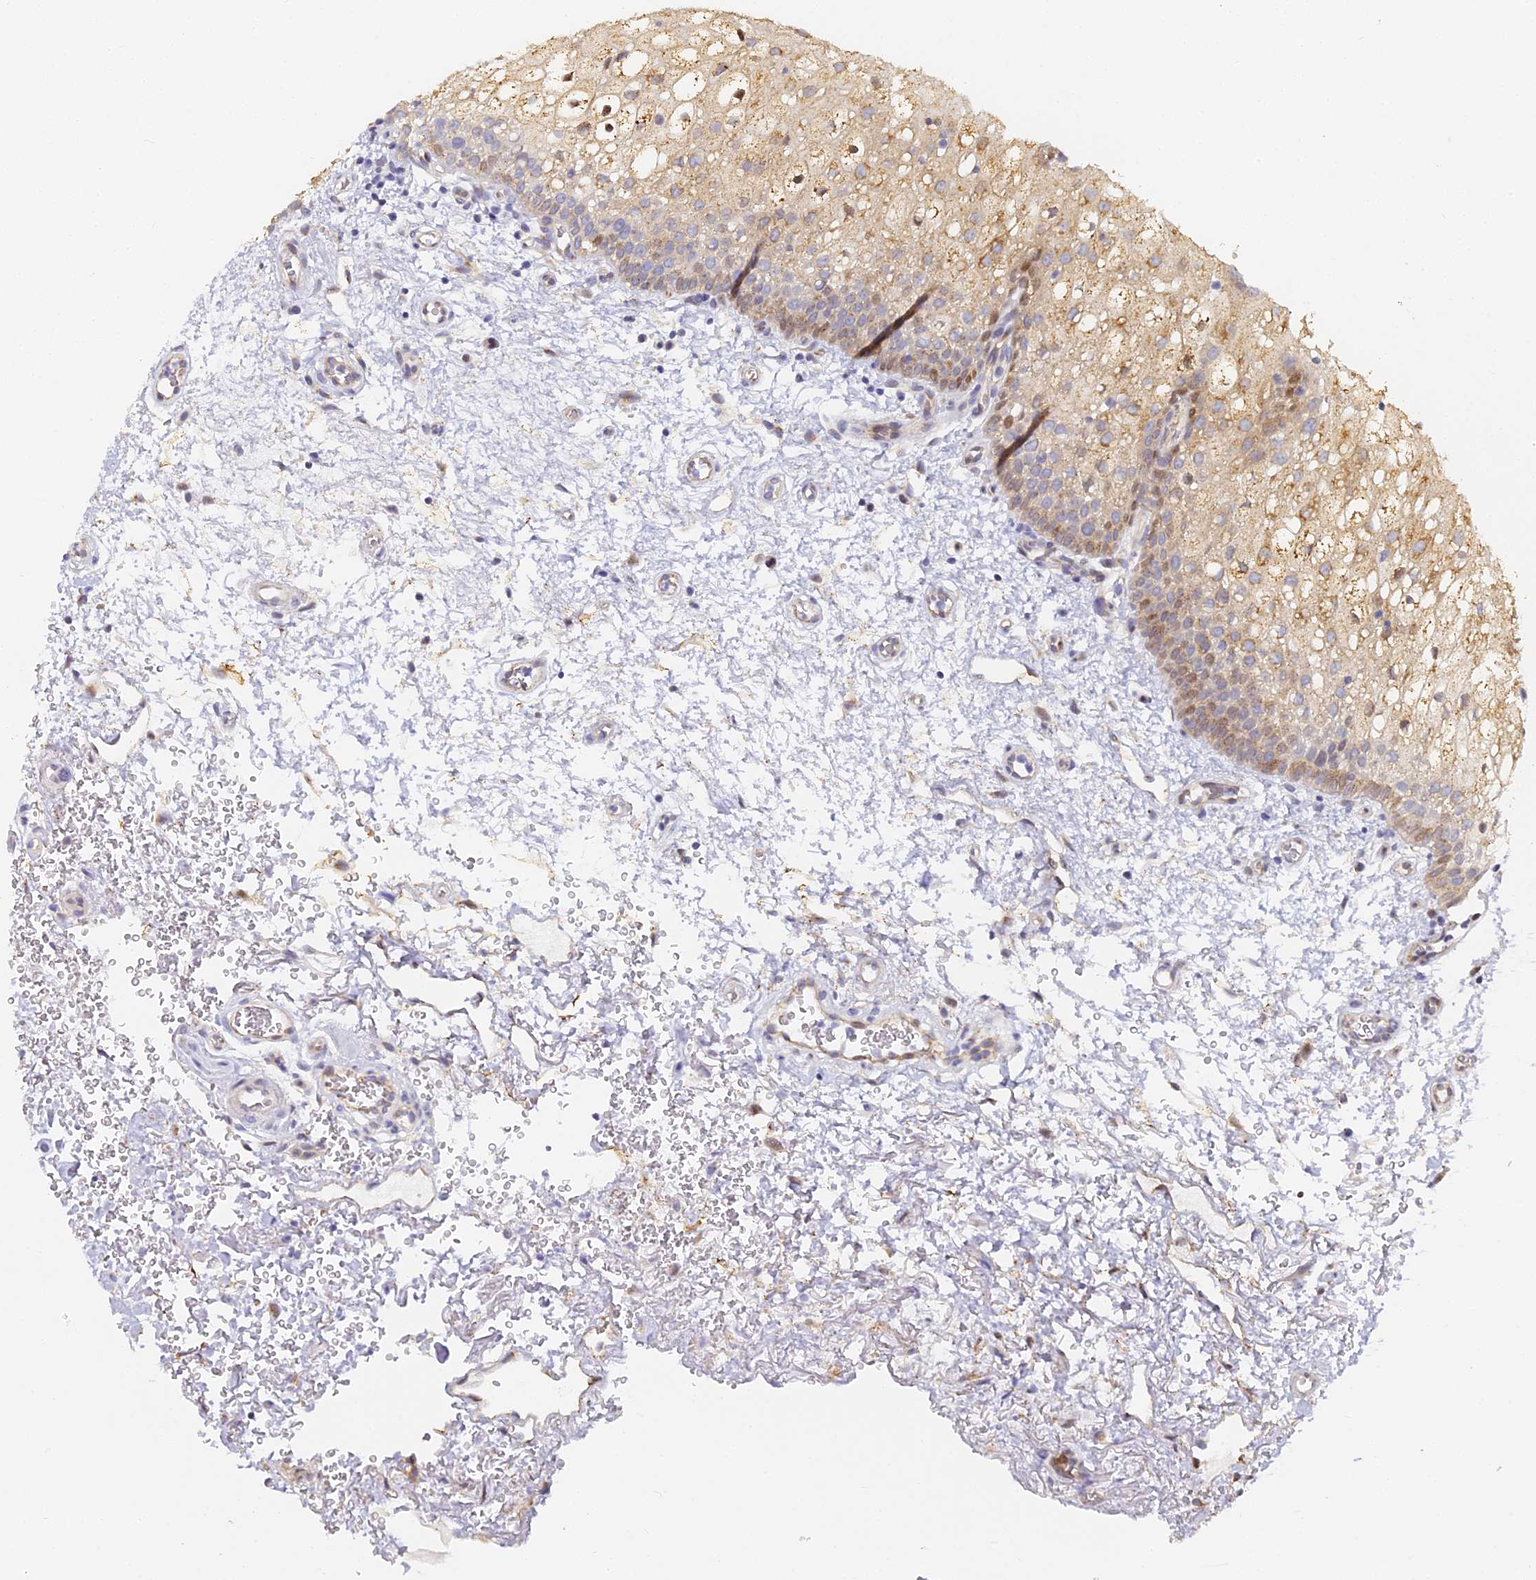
{"staining": {"intensity": "moderate", "quantity": ">75%", "location": "cytoplasmic/membranous,nuclear"}, "tissue": "oral mucosa", "cell_type": "Squamous epithelial cells", "image_type": "normal", "snomed": [{"axis": "morphology", "description": "Normal tissue, NOS"}, {"axis": "morphology", "description": "Squamous cell carcinoma, NOS"}, {"axis": "topography", "description": "Oral tissue"}, {"axis": "topography", "description": "Head-Neck"}], "caption": "Squamous epithelial cells display moderate cytoplasmic/membranous,nuclear expression in about >75% of cells in normal oral mucosa. (DAB IHC with brightfield microscopy, high magnification).", "gene": "GJA1", "patient": {"sex": "male", "age": 68}}